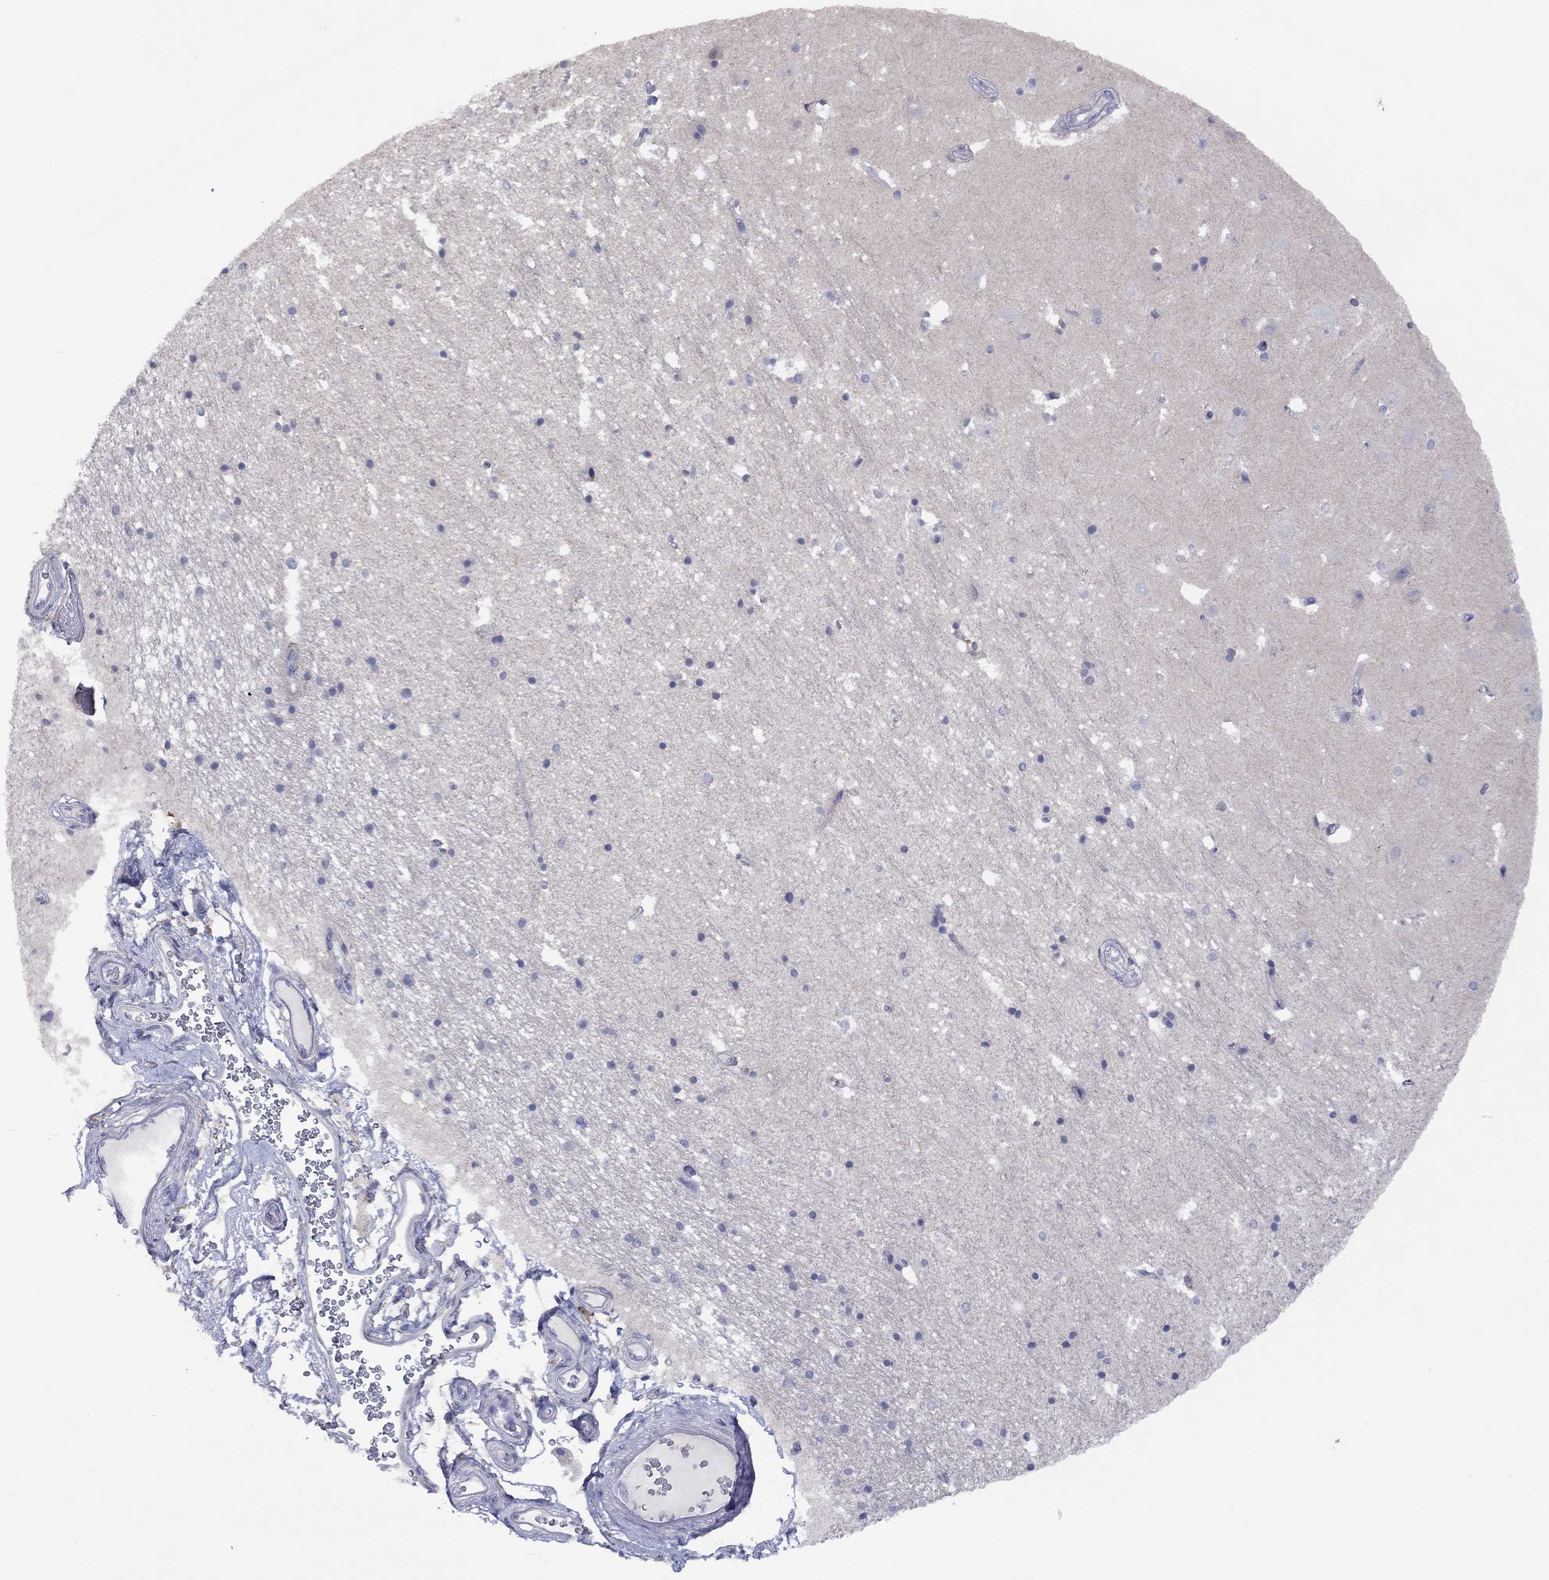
{"staining": {"intensity": "negative", "quantity": "none", "location": "none"}, "tissue": "hippocampus", "cell_type": "Glial cells", "image_type": "normal", "snomed": [{"axis": "morphology", "description": "Normal tissue, NOS"}, {"axis": "topography", "description": "Hippocampus"}], "caption": "High magnification brightfield microscopy of normal hippocampus stained with DAB (3,3'-diaminobenzidine) (brown) and counterstained with hematoxylin (blue): glial cells show no significant positivity. The staining is performed using DAB brown chromogen with nuclei counter-stained in using hematoxylin.", "gene": "CYP2B6", "patient": {"sex": "male", "age": 44}}